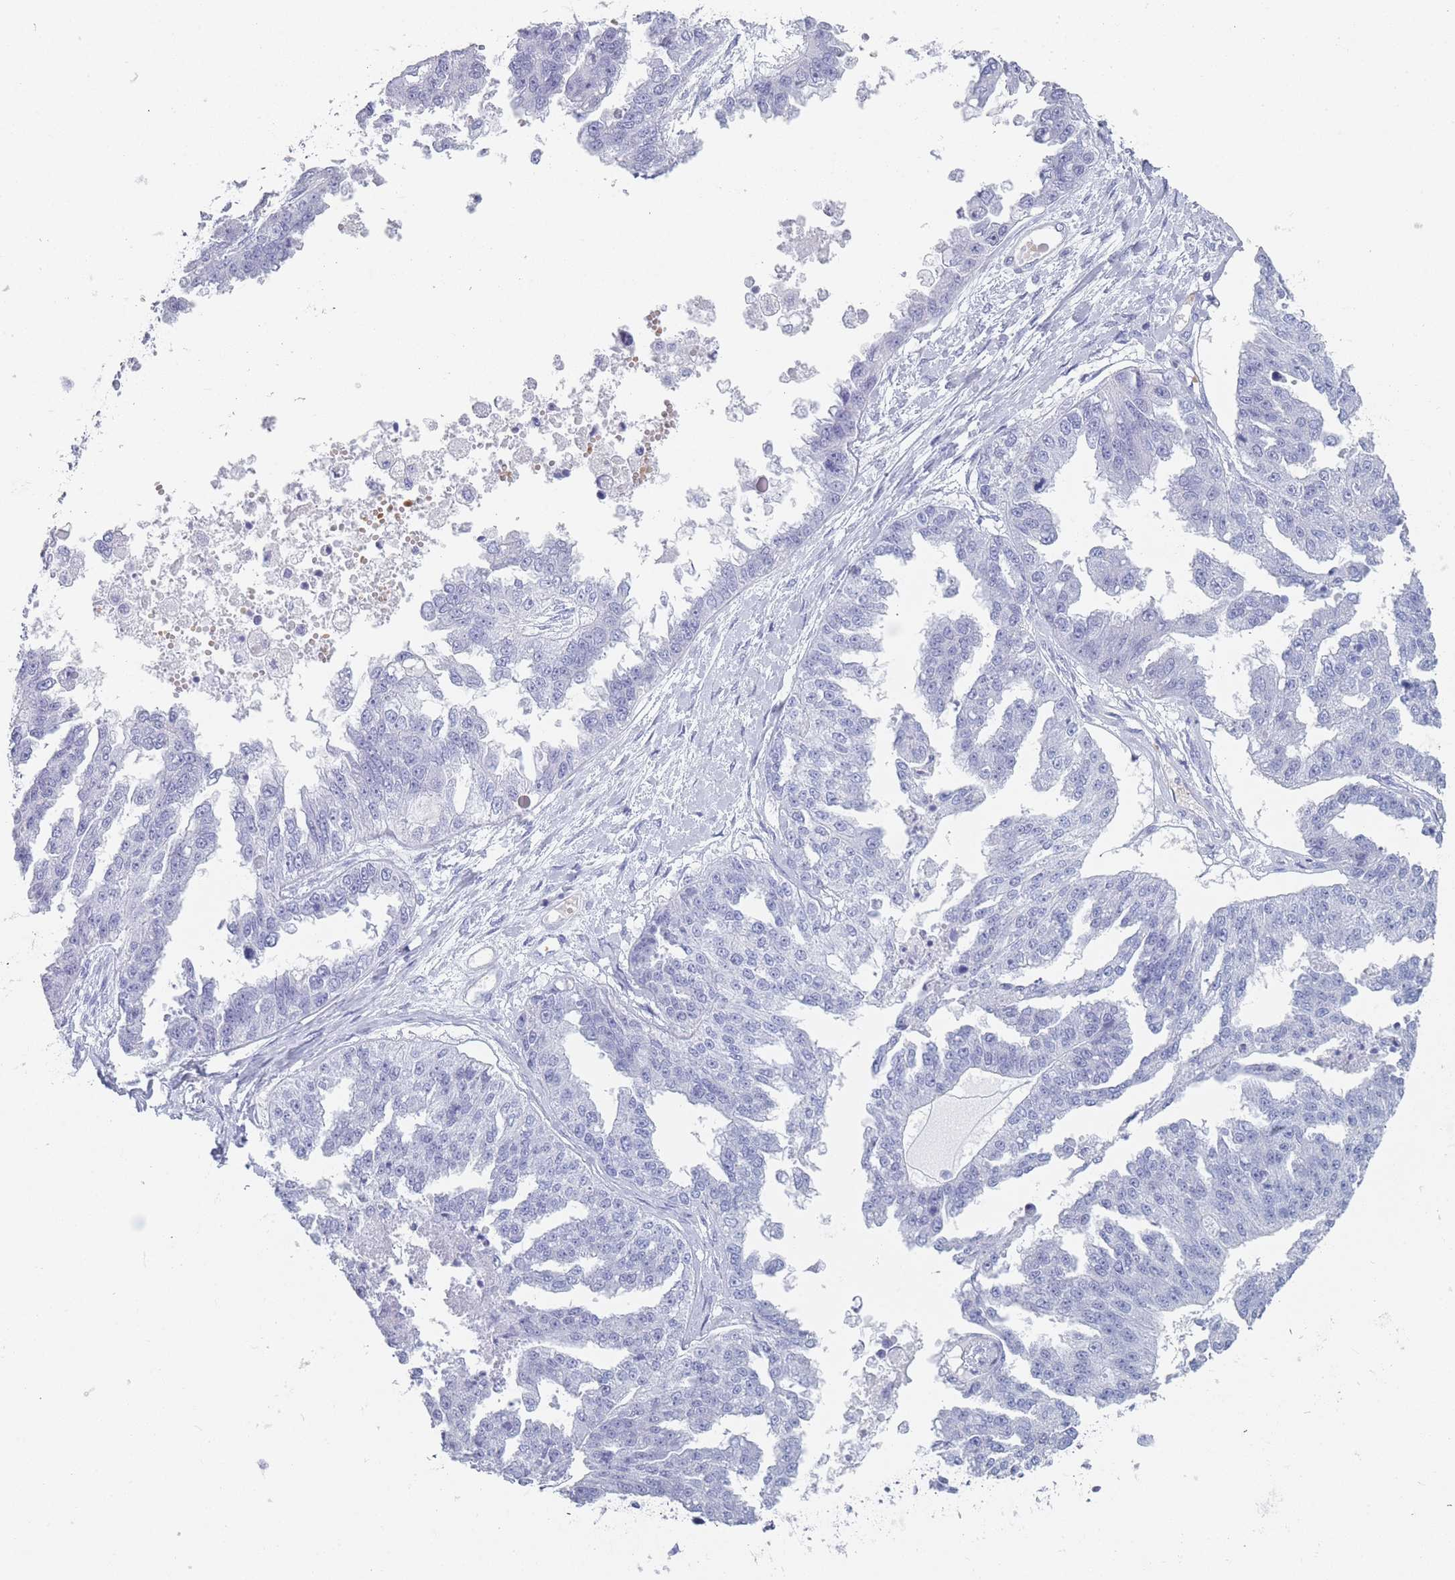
{"staining": {"intensity": "negative", "quantity": "none", "location": "none"}, "tissue": "ovarian cancer", "cell_type": "Tumor cells", "image_type": "cancer", "snomed": [{"axis": "morphology", "description": "Cystadenocarcinoma, serous, NOS"}, {"axis": "topography", "description": "Ovary"}], "caption": "Human serous cystadenocarcinoma (ovarian) stained for a protein using immunohistochemistry exhibits no expression in tumor cells.", "gene": "OR5D16", "patient": {"sex": "female", "age": 58}}